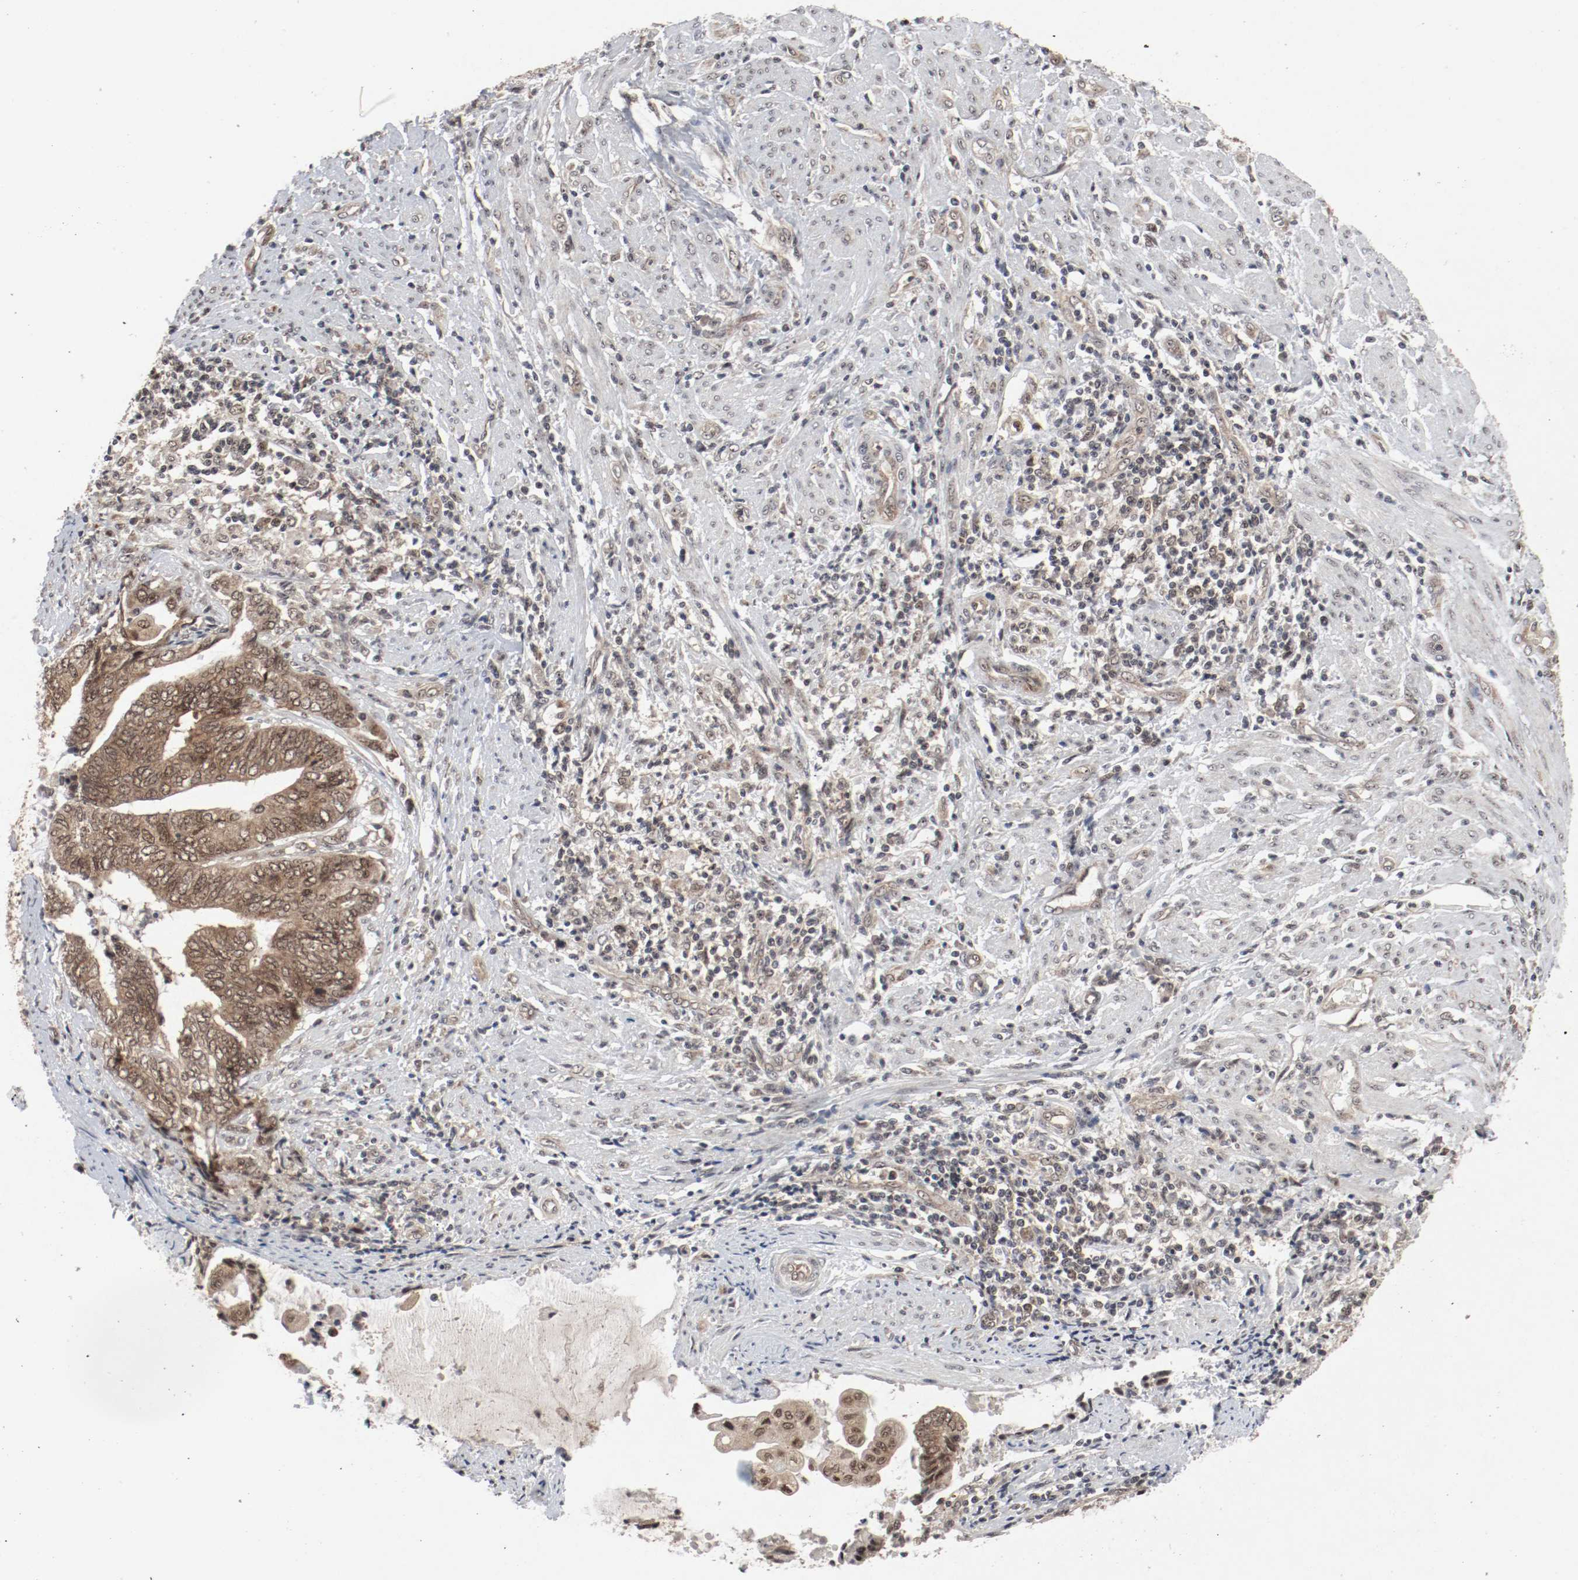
{"staining": {"intensity": "moderate", "quantity": ">75%", "location": "cytoplasmic/membranous,nuclear"}, "tissue": "endometrial cancer", "cell_type": "Tumor cells", "image_type": "cancer", "snomed": [{"axis": "morphology", "description": "Adenocarcinoma, NOS"}, {"axis": "topography", "description": "Uterus"}, {"axis": "topography", "description": "Endometrium"}], "caption": "There is medium levels of moderate cytoplasmic/membranous and nuclear positivity in tumor cells of endometrial cancer, as demonstrated by immunohistochemical staining (brown color).", "gene": "CSNK2B", "patient": {"sex": "female", "age": 70}}